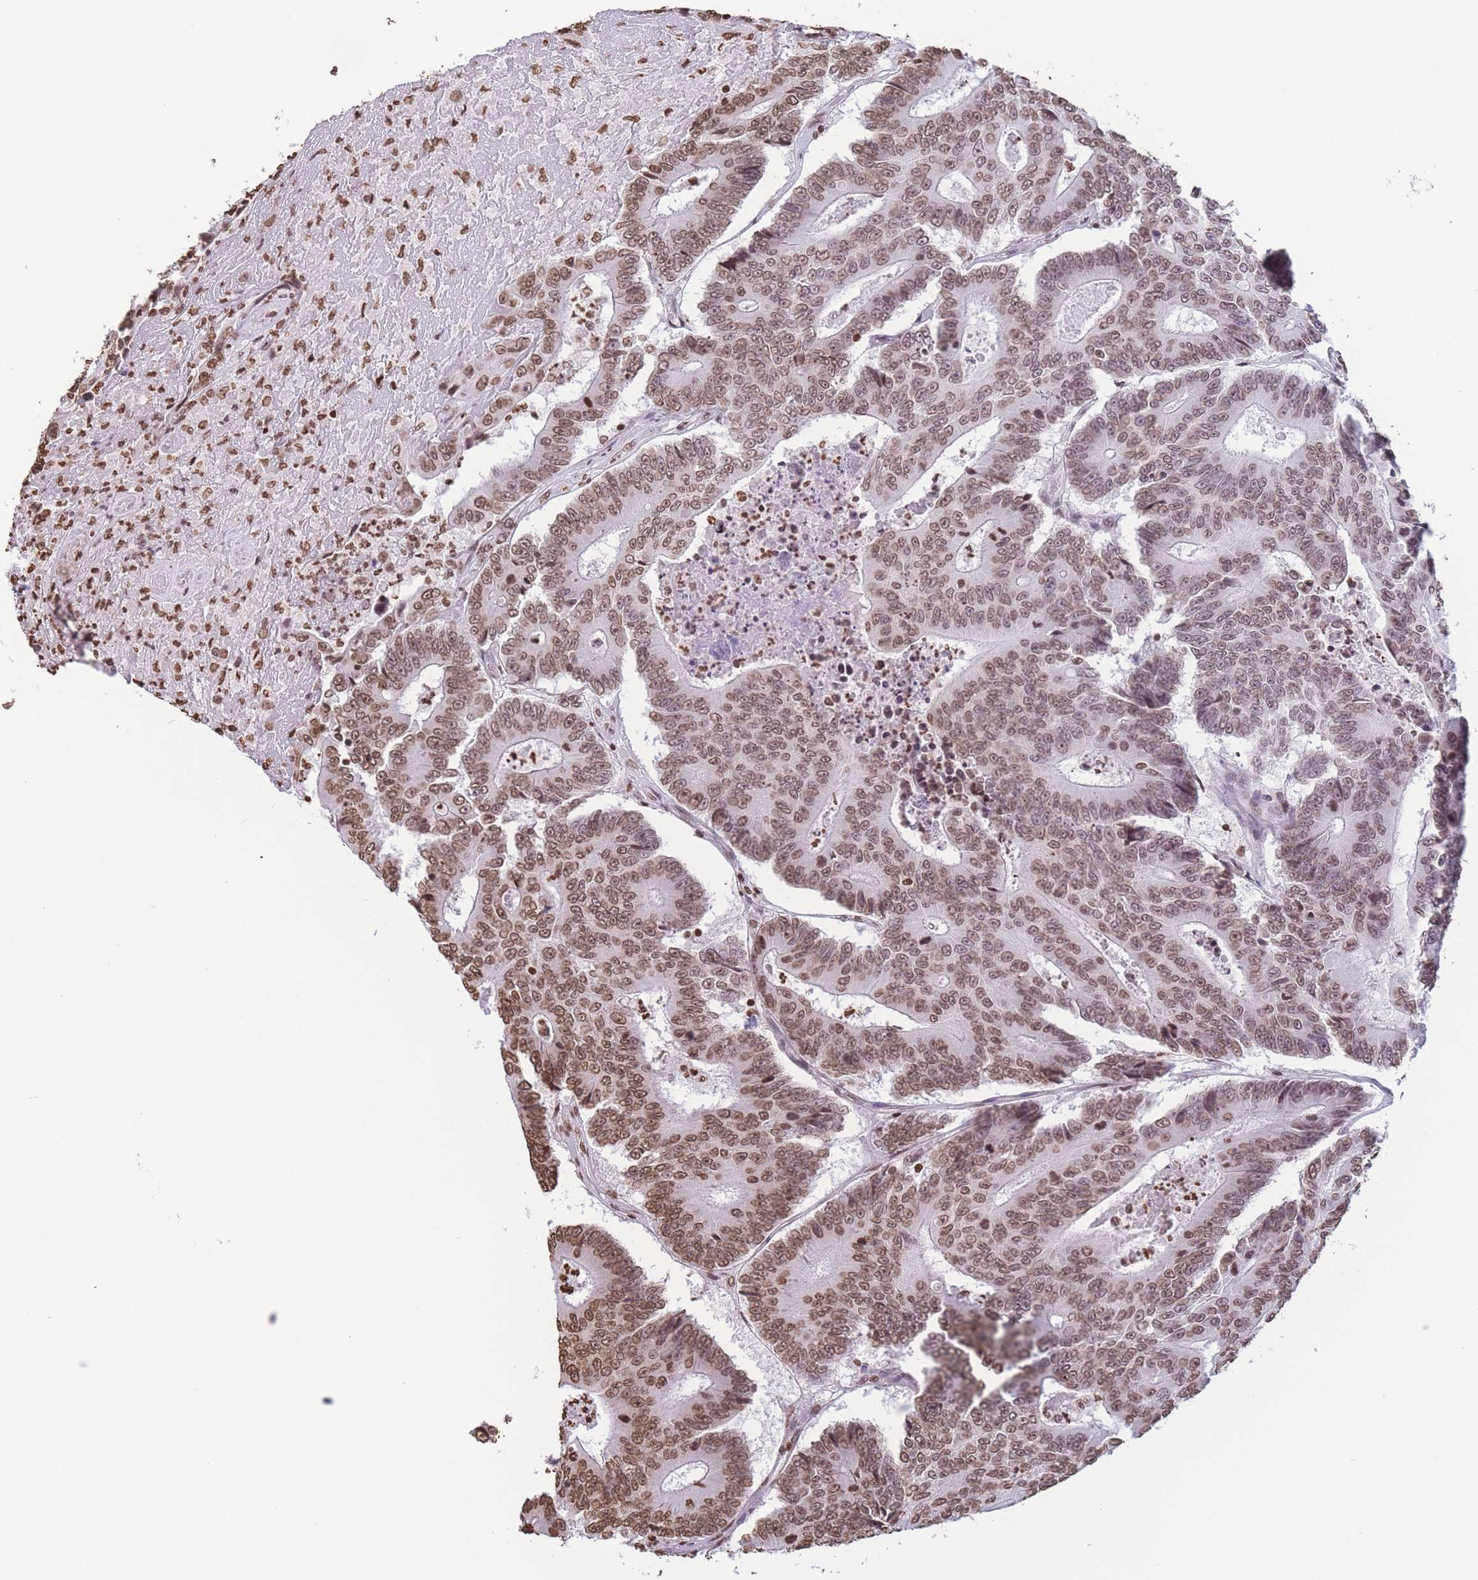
{"staining": {"intensity": "moderate", "quantity": ">75%", "location": "nuclear"}, "tissue": "colorectal cancer", "cell_type": "Tumor cells", "image_type": "cancer", "snomed": [{"axis": "morphology", "description": "Adenocarcinoma, NOS"}, {"axis": "topography", "description": "Colon"}], "caption": "Brown immunohistochemical staining in colorectal adenocarcinoma shows moderate nuclear positivity in about >75% of tumor cells.", "gene": "H2BC11", "patient": {"sex": "male", "age": 83}}